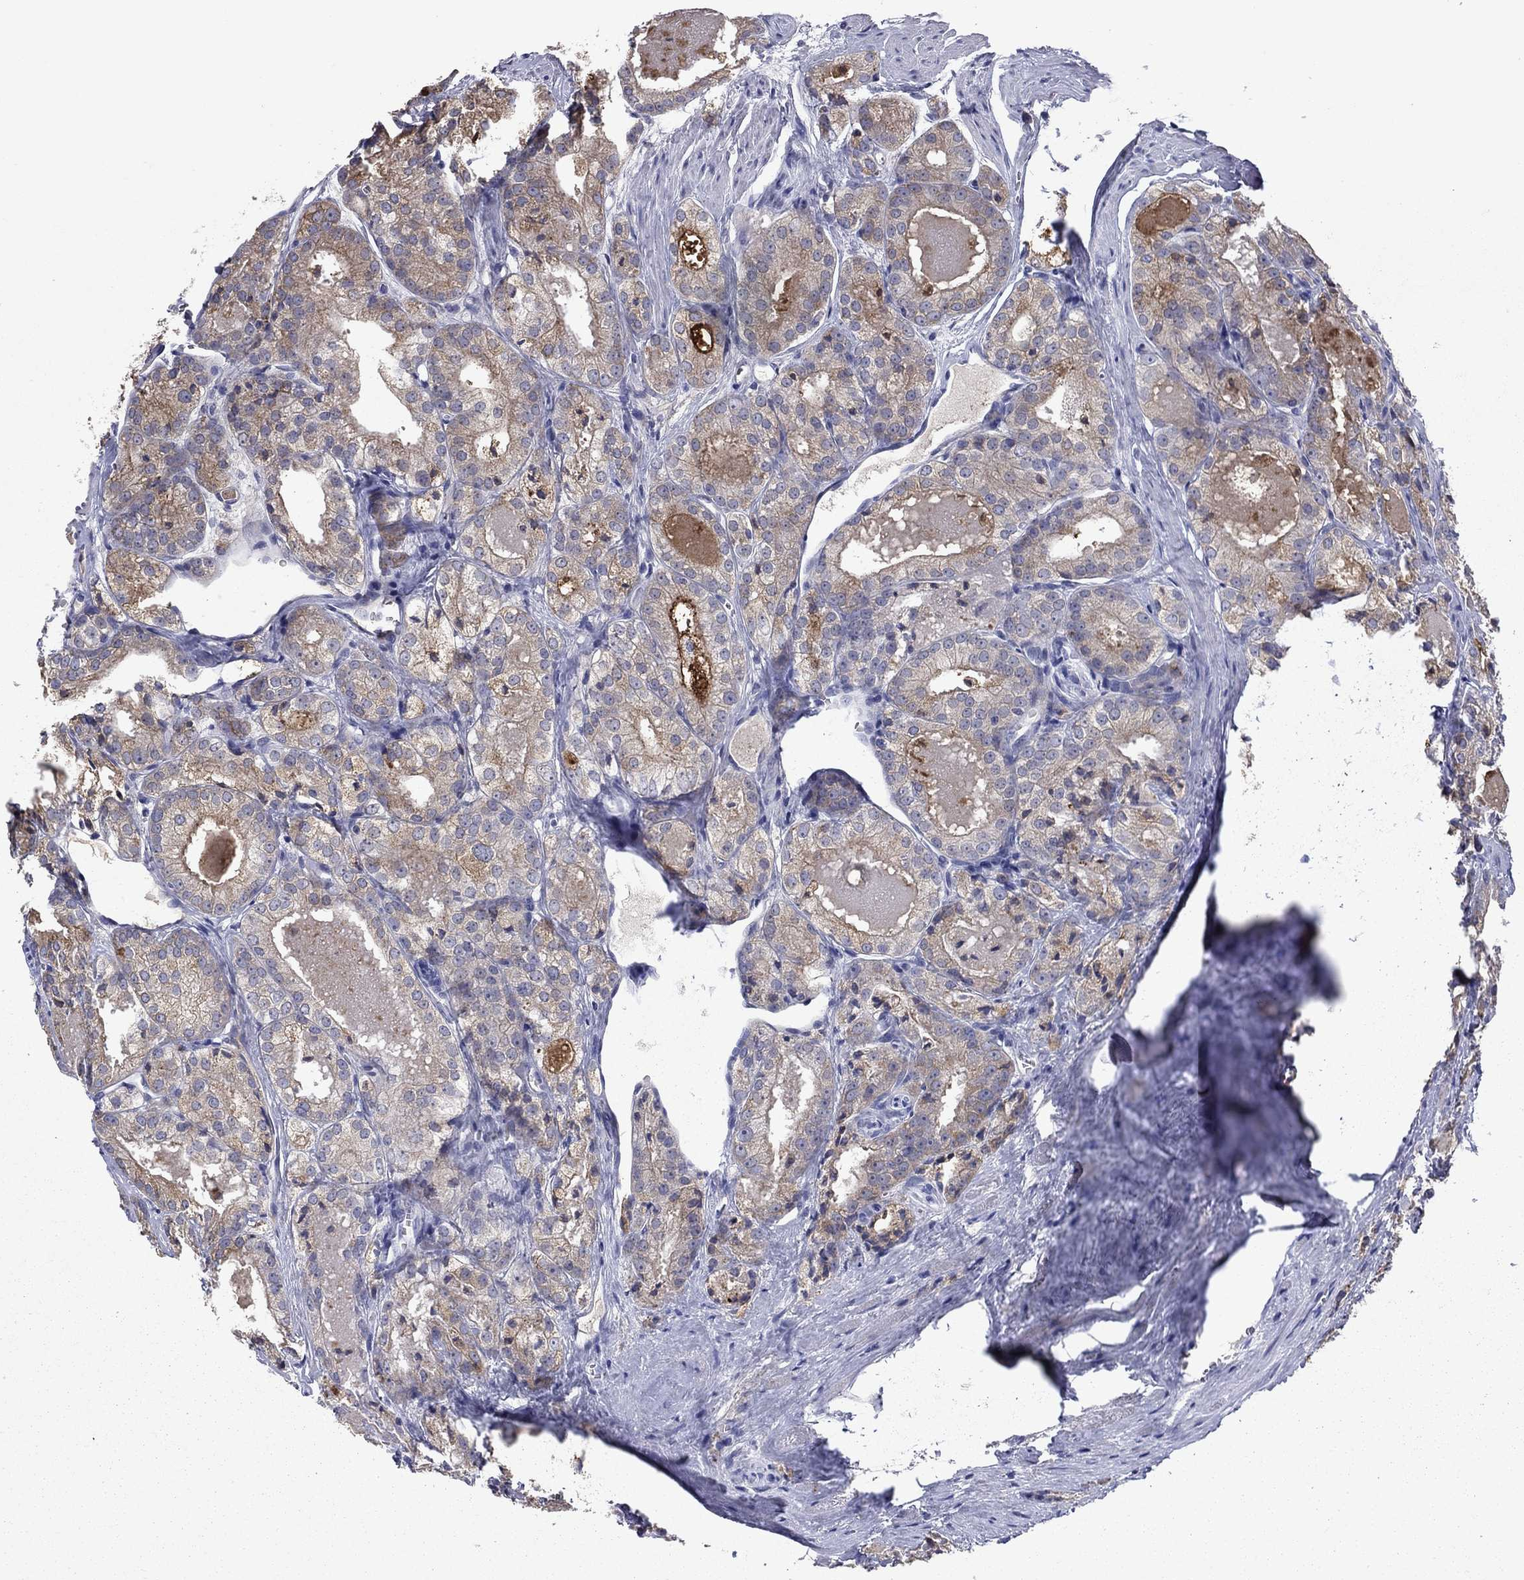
{"staining": {"intensity": "strong", "quantity": "<25%", "location": "cytoplasmic/membranous"}, "tissue": "prostate cancer", "cell_type": "Tumor cells", "image_type": "cancer", "snomed": [{"axis": "morphology", "description": "Adenocarcinoma, NOS"}, {"axis": "morphology", "description": "Adenocarcinoma, High grade"}, {"axis": "topography", "description": "Prostate"}], "caption": "Strong cytoplasmic/membranous protein staining is seen in about <25% of tumor cells in prostate cancer (high-grade adenocarcinoma).", "gene": "TMPRSS11A", "patient": {"sex": "male", "age": 70}}